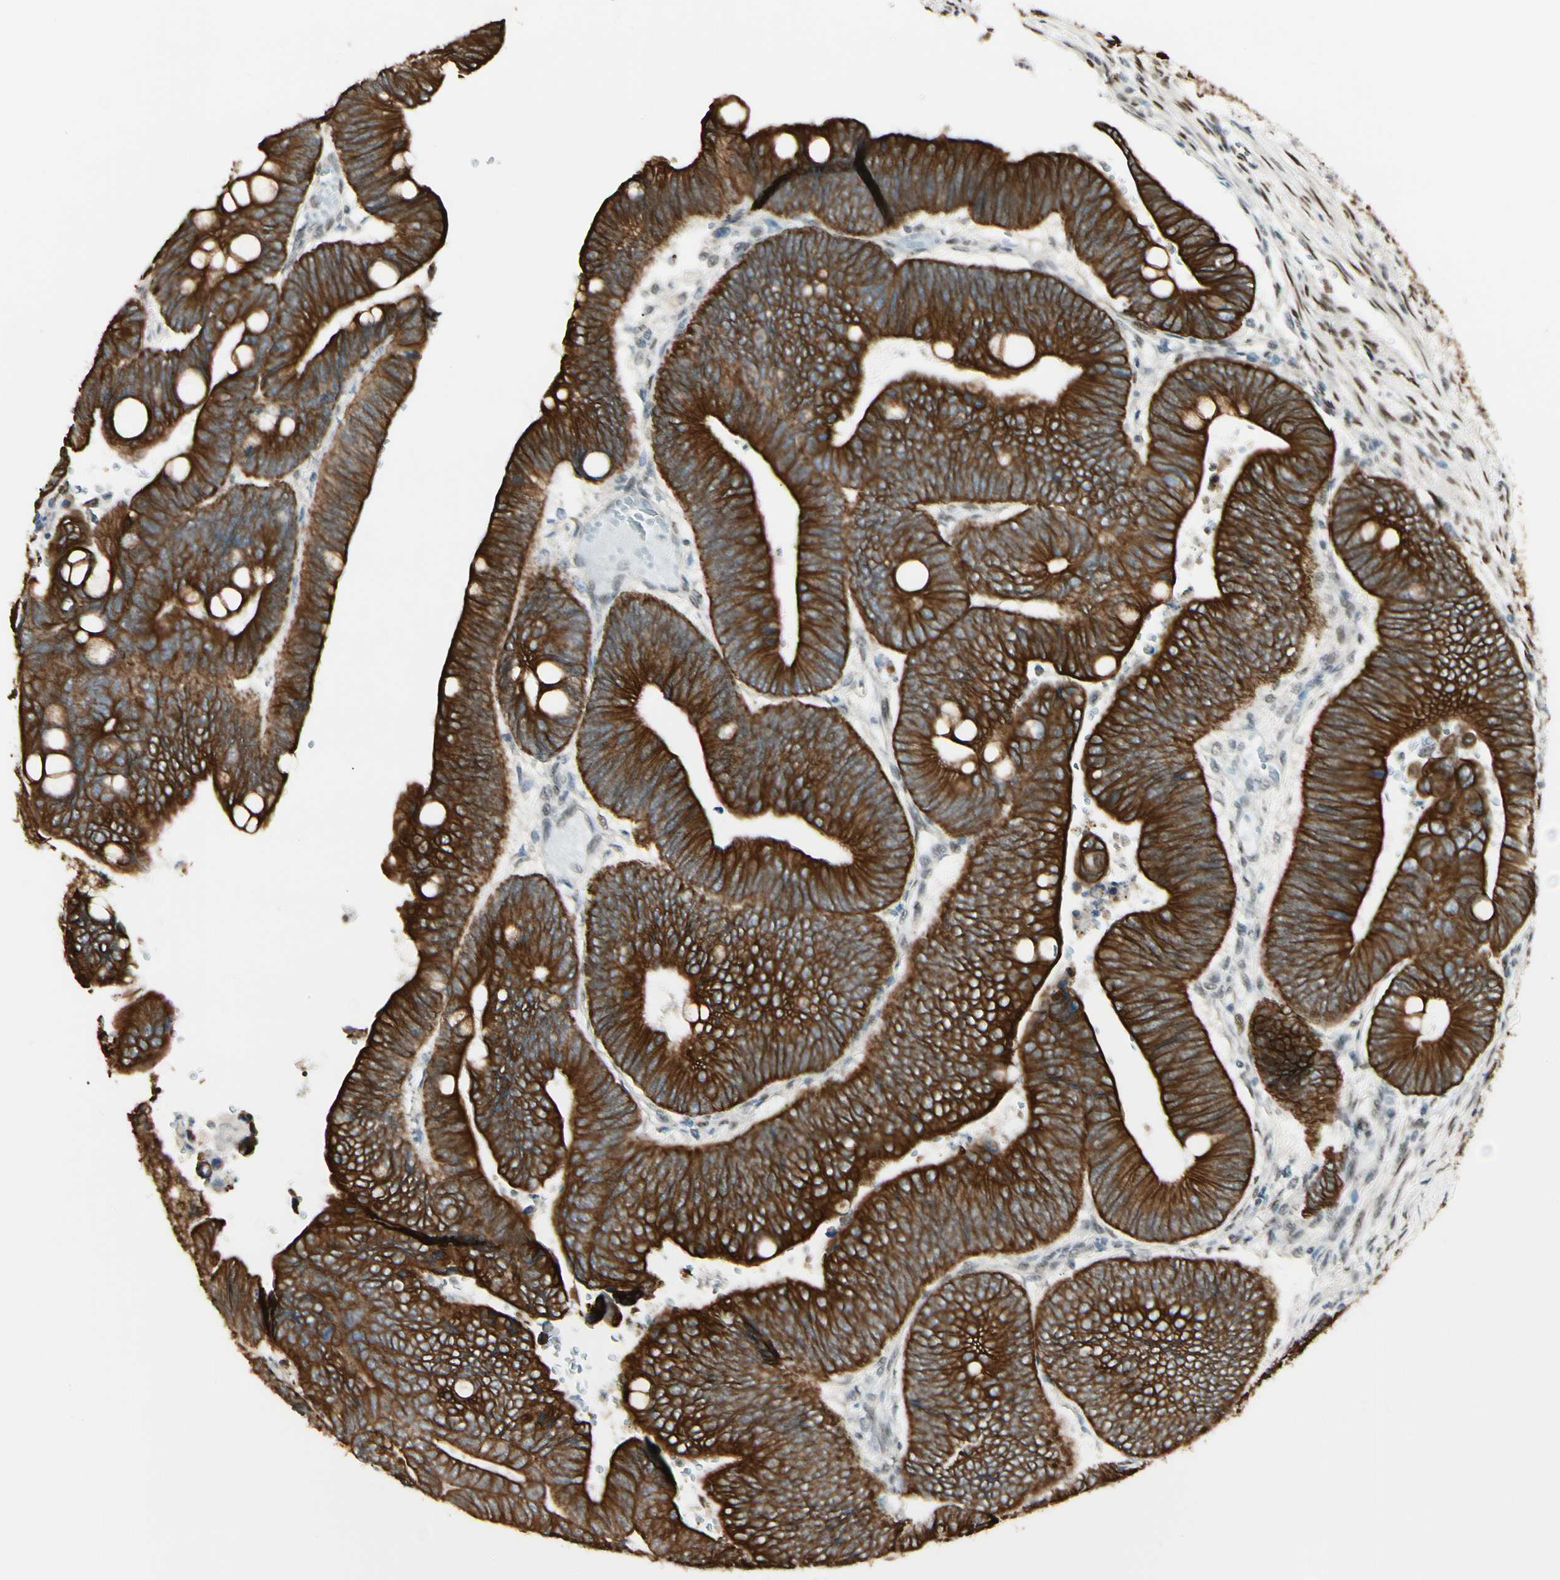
{"staining": {"intensity": "strong", "quantity": ">75%", "location": "cytoplasmic/membranous"}, "tissue": "colorectal cancer", "cell_type": "Tumor cells", "image_type": "cancer", "snomed": [{"axis": "morphology", "description": "Normal tissue, NOS"}, {"axis": "morphology", "description": "Adenocarcinoma, NOS"}, {"axis": "topography", "description": "Rectum"}, {"axis": "topography", "description": "Peripheral nerve tissue"}], "caption": "Immunohistochemistry (IHC) image of human colorectal cancer (adenocarcinoma) stained for a protein (brown), which reveals high levels of strong cytoplasmic/membranous expression in about >75% of tumor cells.", "gene": "ATXN1", "patient": {"sex": "male", "age": 92}}